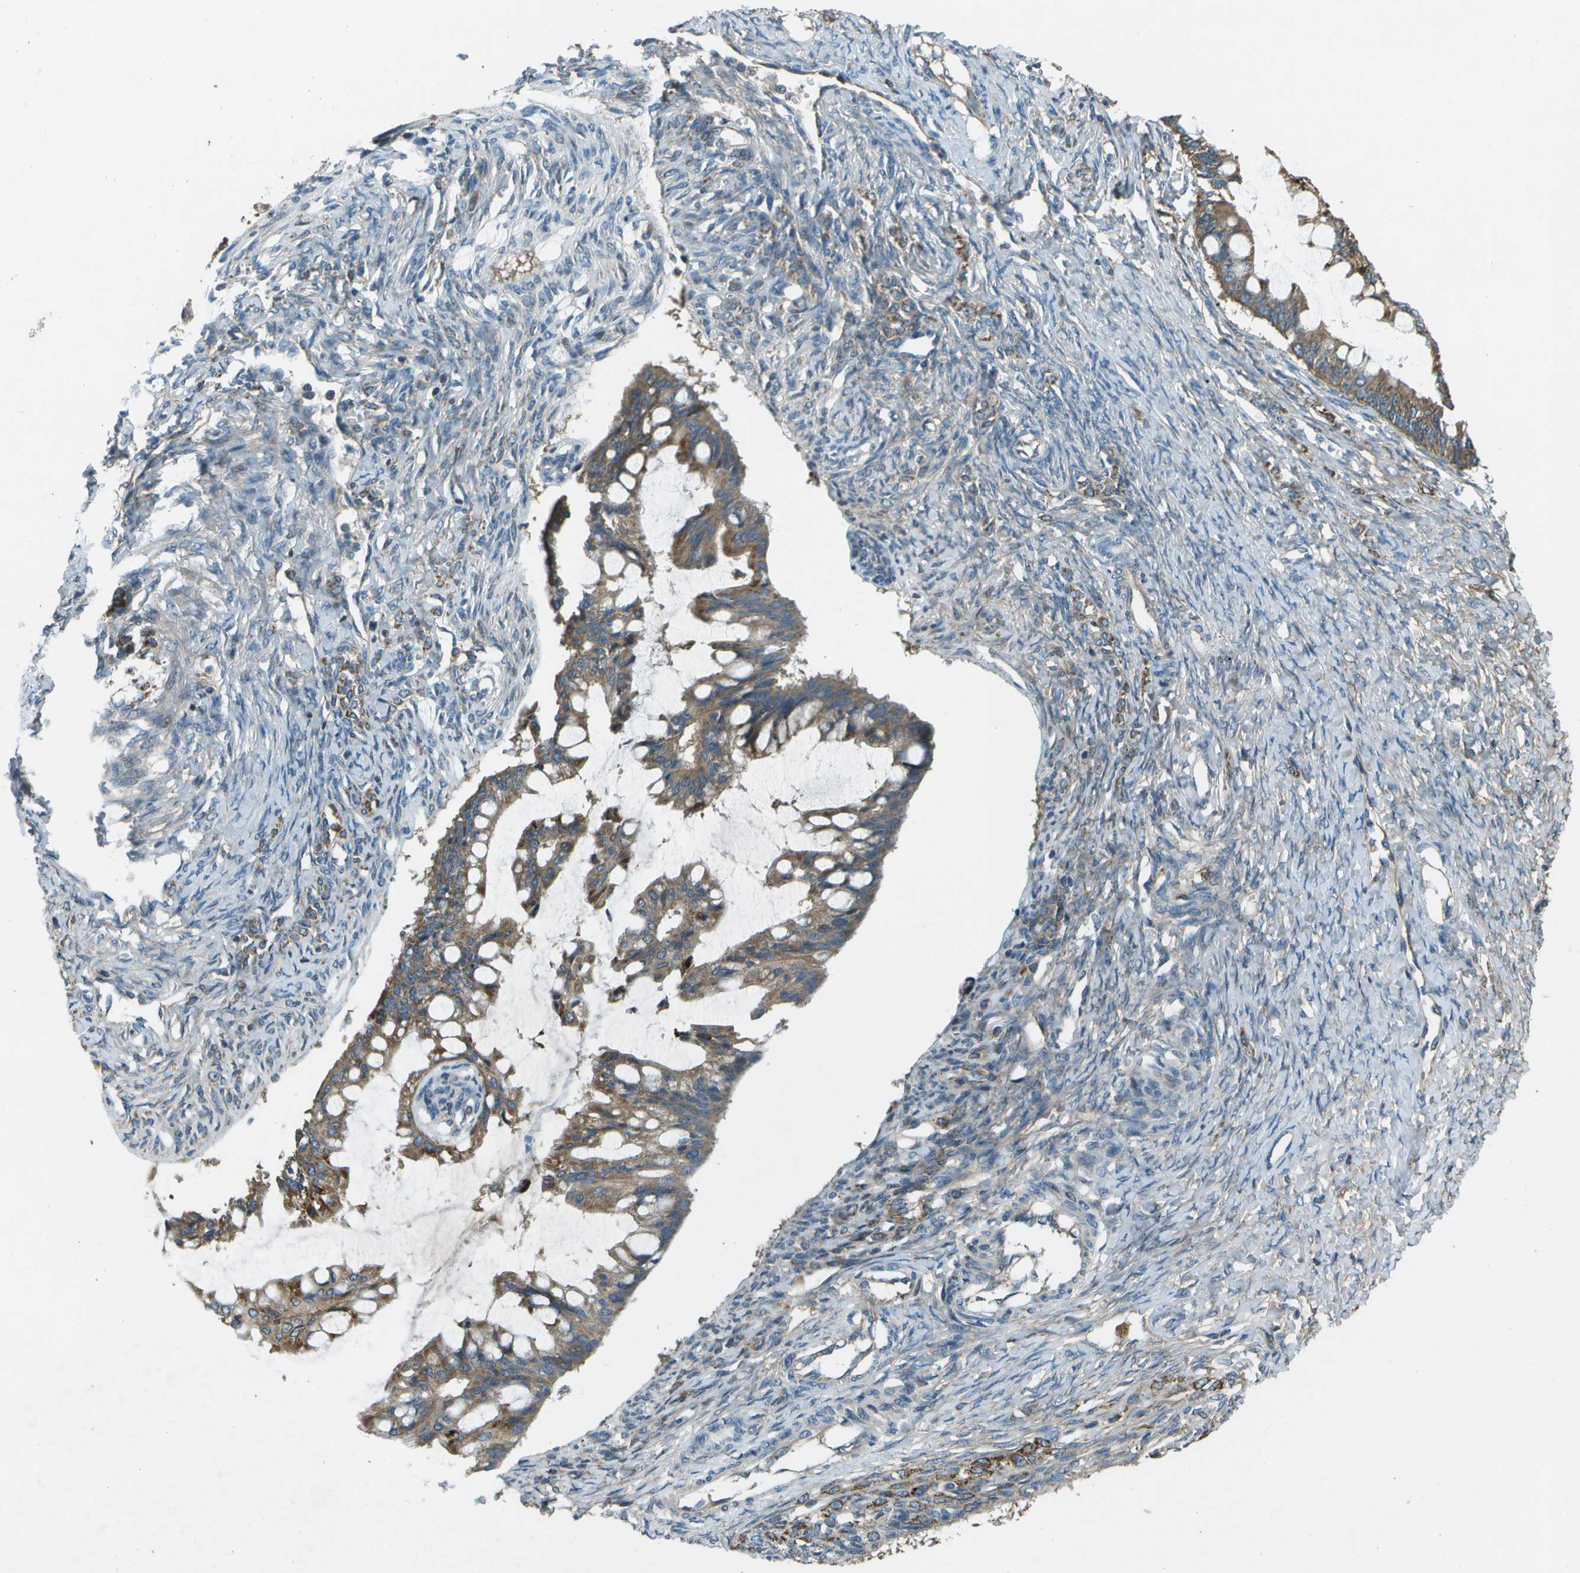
{"staining": {"intensity": "moderate", "quantity": ">75%", "location": "cytoplasmic/membranous"}, "tissue": "ovarian cancer", "cell_type": "Tumor cells", "image_type": "cancer", "snomed": [{"axis": "morphology", "description": "Cystadenocarcinoma, mucinous, NOS"}, {"axis": "topography", "description": "Ovary"}], "caption": "Immunohistochemistry (IHC) histopathology image of neoplastic tissue: human ovarian mucinous cystadenocarcinoma stained using immunohistochemistry (IHC) shows medium levels of moderate protein expression localized specifically in the cytoplasmic/membranous of tumor cells, appearing as a cytoplasmic/membranous brown color.", "gene": "PXYLP1", "patient": {"sex": "female", "age": 73}}